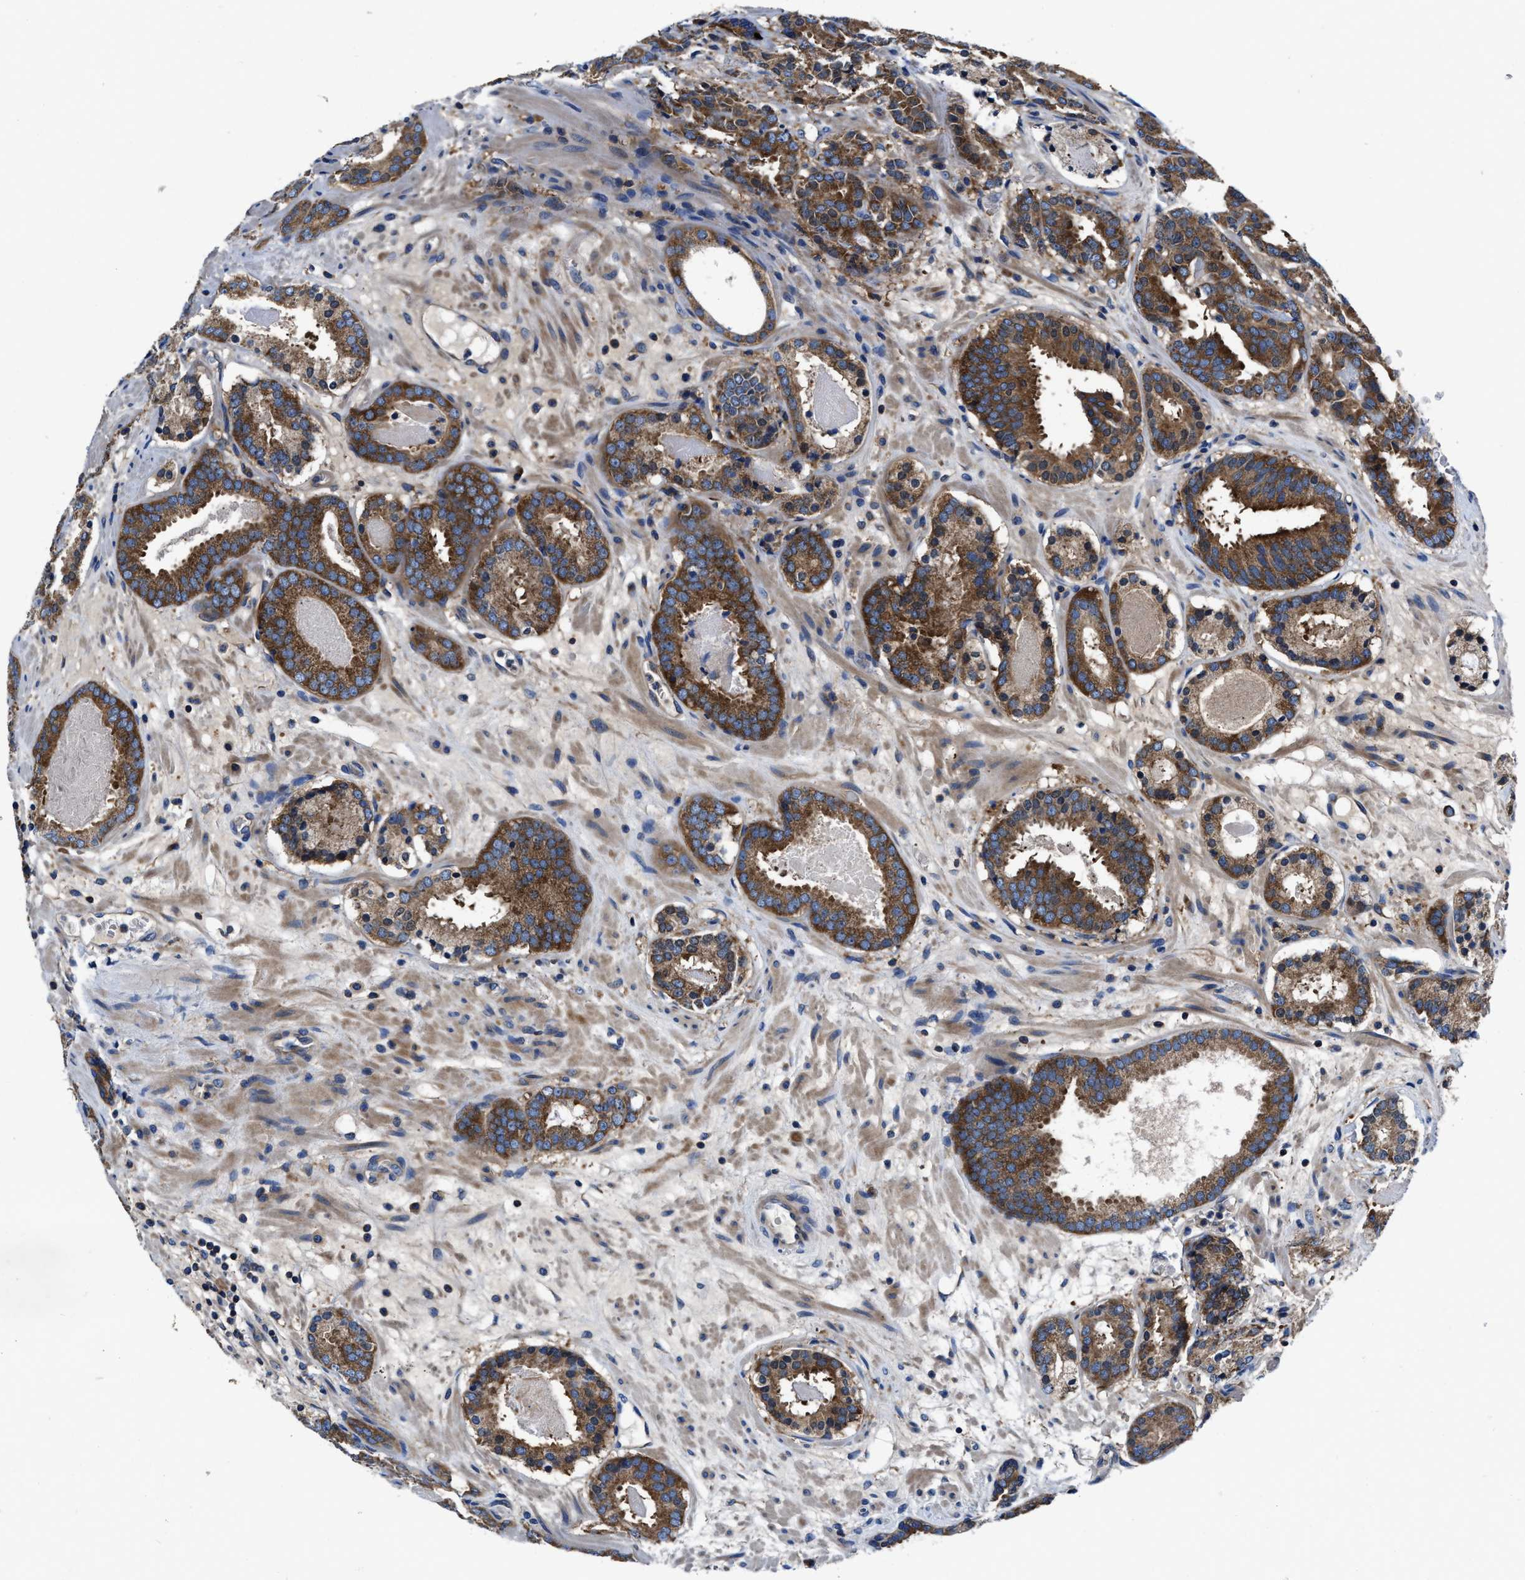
{"staining": {"intensity": "strong", "quantity": ">75%", "location": "cytoplasmic/membranous"}, "tissue": "prostate cancer", "cell_type": "Tumor cells", "image_type": "cancer", "snomed": [{"axis": "morphology", "description": "Adenocarcinoma, Low grade"}, {"axis": "topography", "description": "Prostate"}], "caption": "Immunohistochemistry (IHC) (DAB) staining of adenocarcinoma (low-grade) (prostate) exhibits strong cytoplasmic/membranous protein expression in approximately >75% of tumor cells. (Stains: DAB in brown, nuclei in blue, Microscopy: brightfield microscopy at high magnification).", "gene": "PHLPP1", "patient": {"sex": "male", "age": 69}}